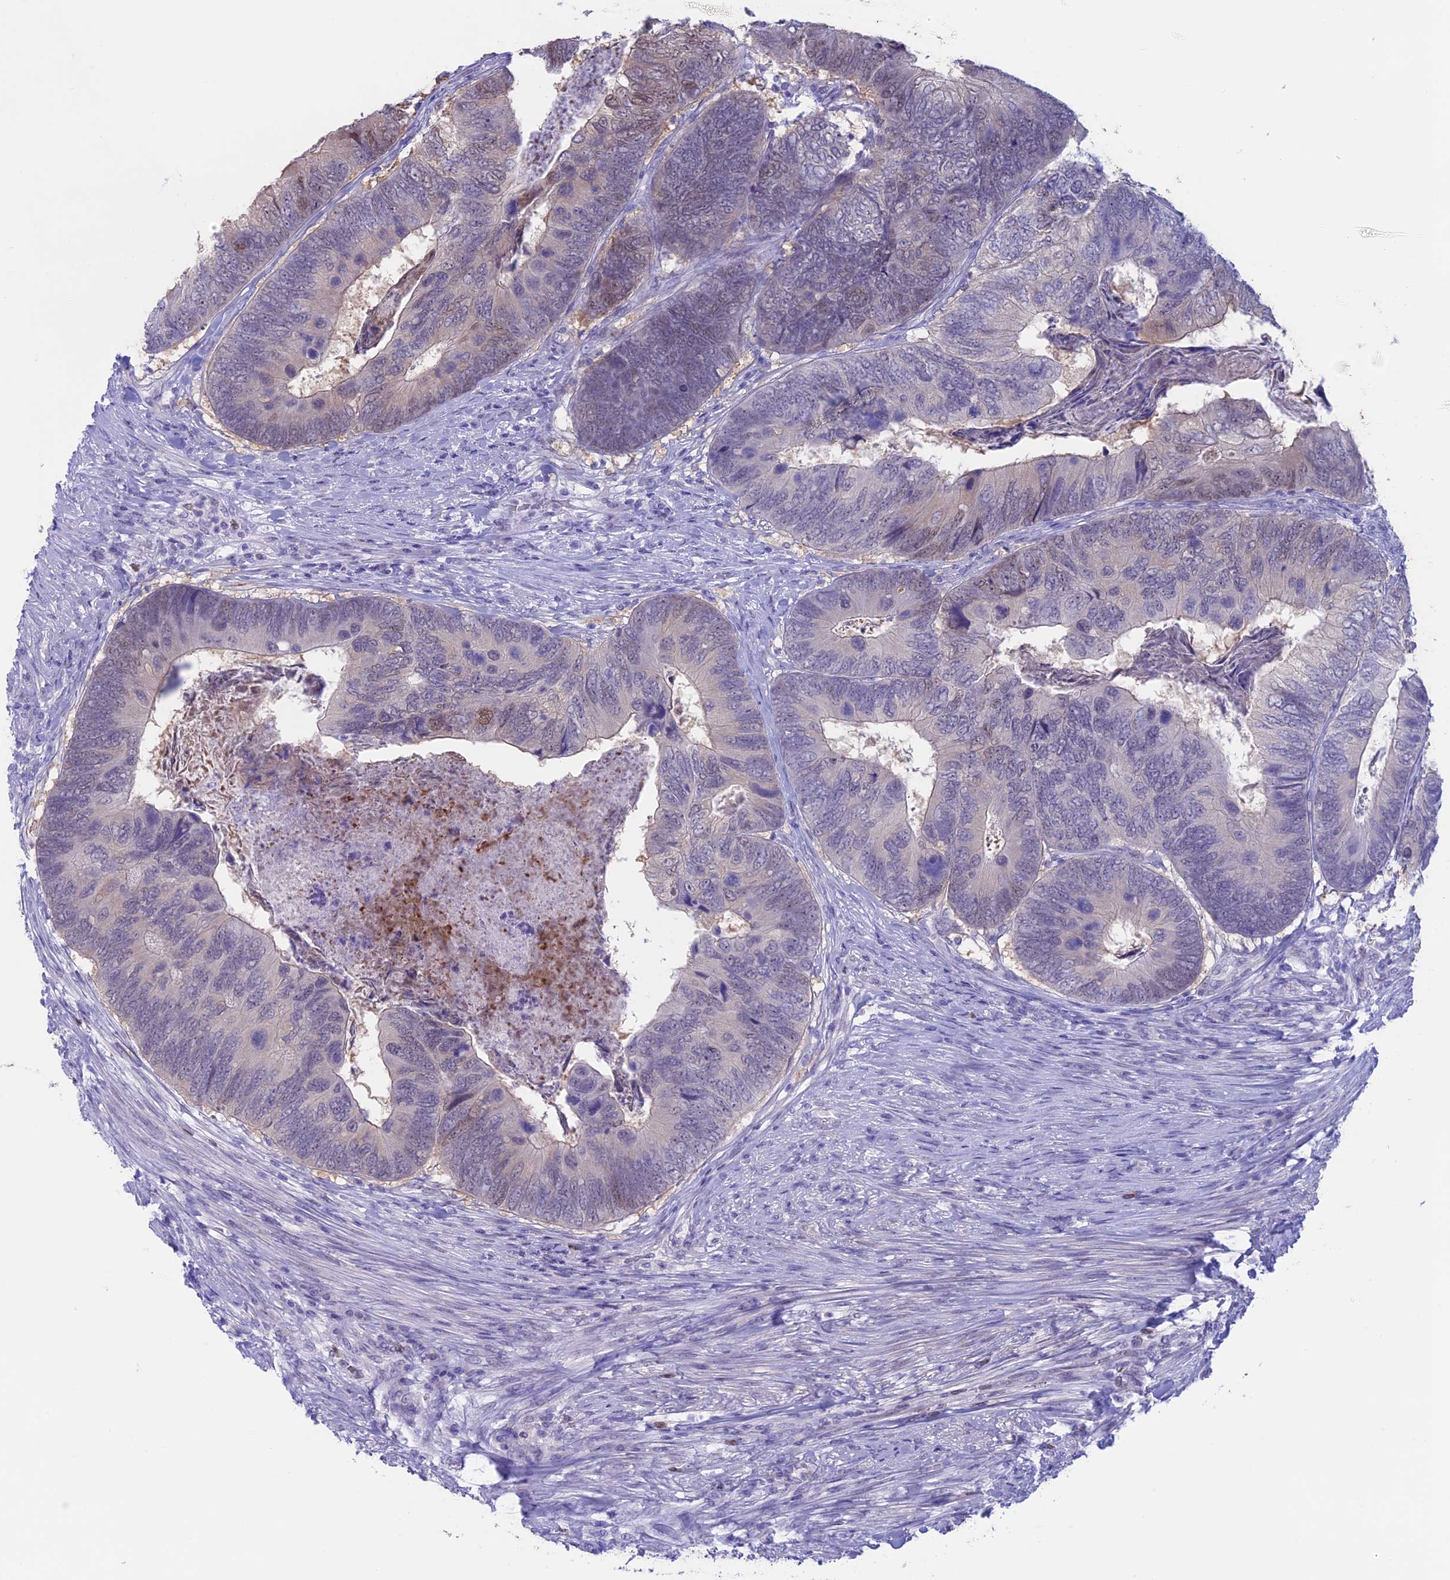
{"staining": {"intensity": "weak", "quantity": "<25%", "location": "nuclear"}, "tissue": "colorectal cancer", "cell_type": "Tumor cells", "image_type": "cancer", "snomed": [{"axis": "morphology", "description": "Adenocarcinoma, NOS"}, {"axis": "topography", "description": "Colon"}], "caption": "Histopathology image shows no protein expression in tumor cells of colorectal adenocarcinoma tissue.", "gene": "LHFPL2", "patient": {"sex": "female", "age": 67}}